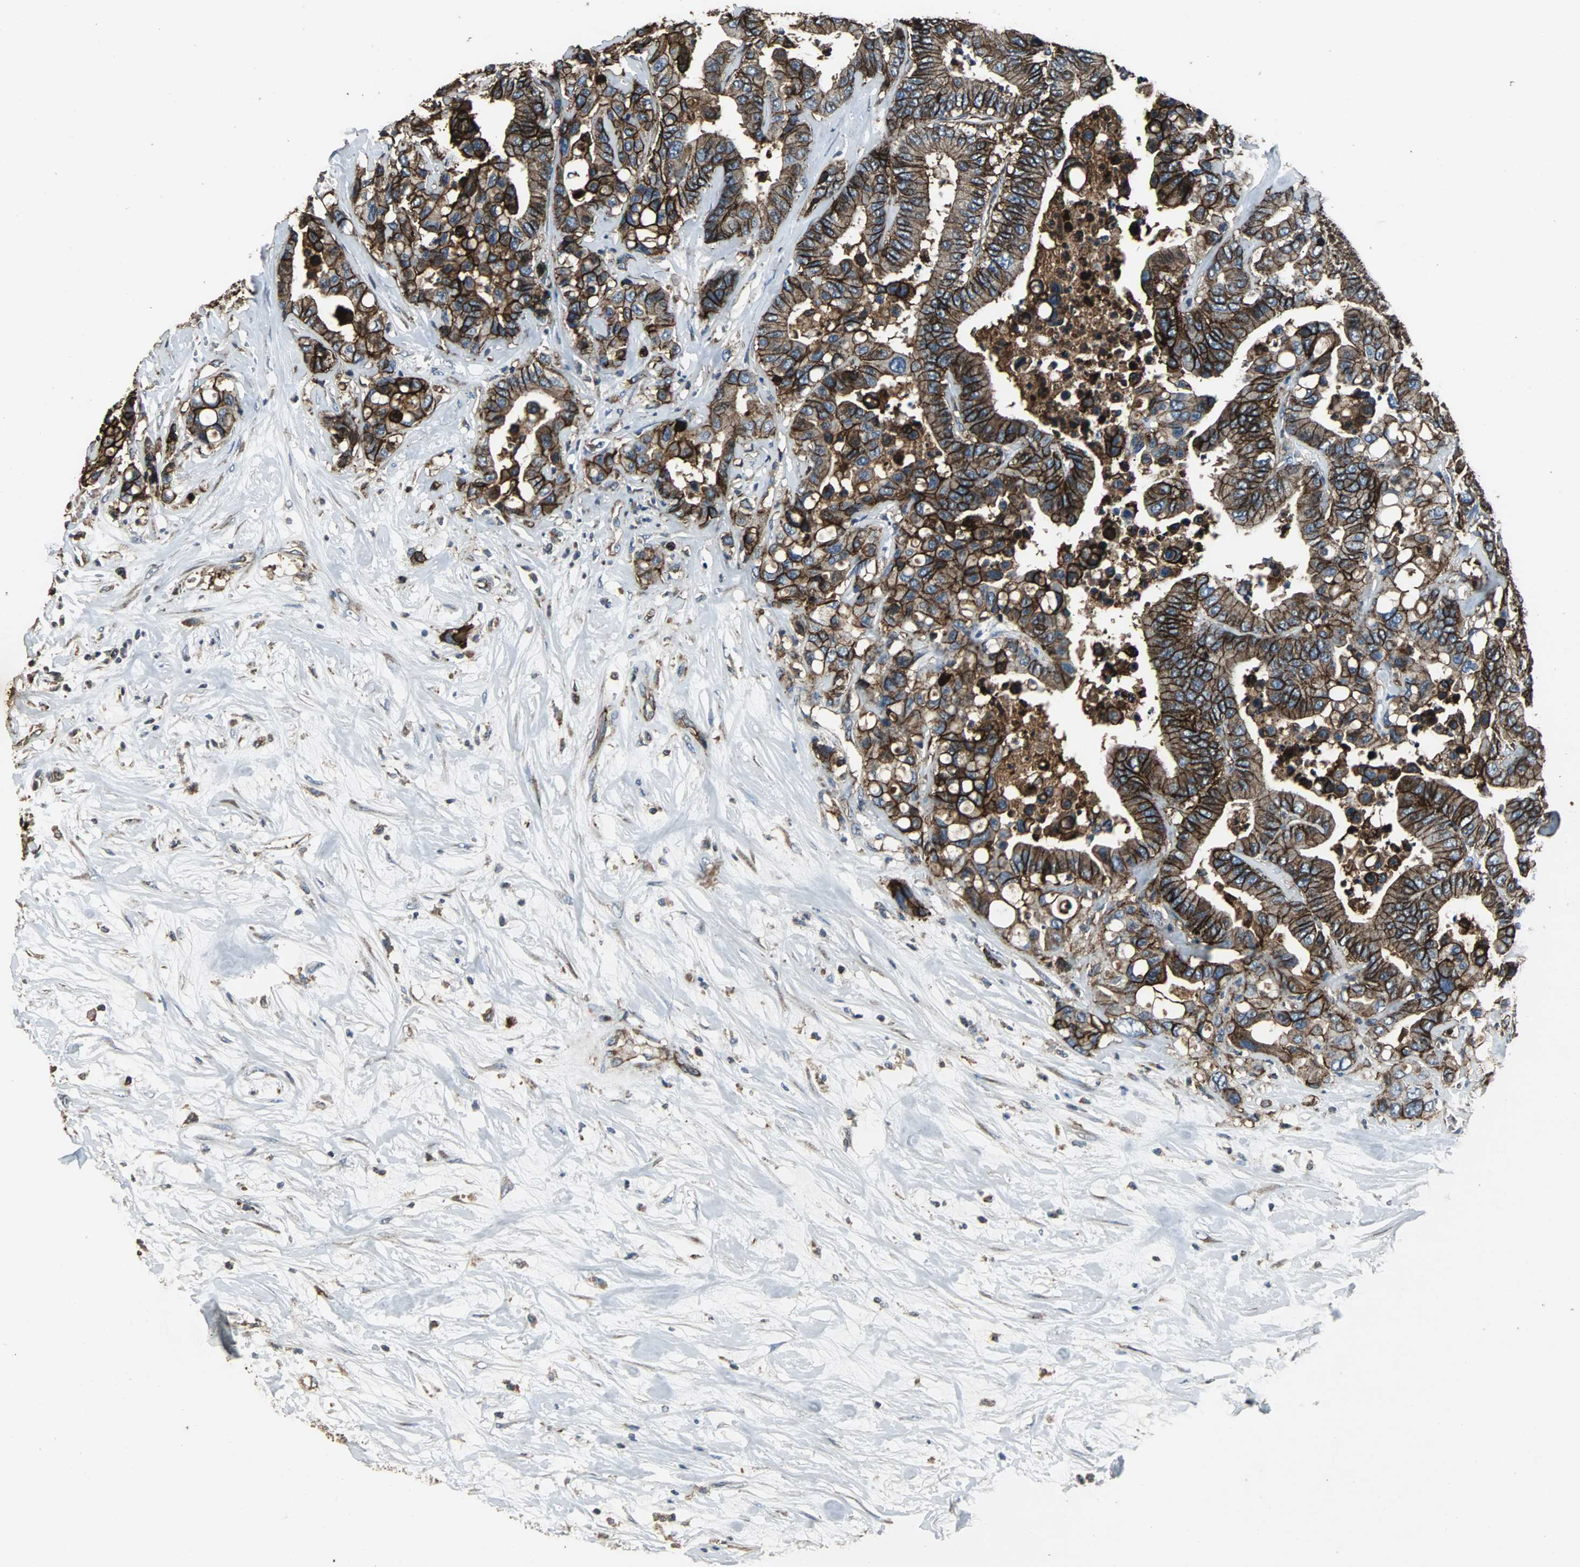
{"staining": {"intensity": "strong", "quantity": ">75%", "location": "cytoplasmic/membranous"}, "tissue": "colorectal cancer", "cell_type": "Tumor cells", "image_type": "cancer", "snomed": [{"axis": "morphology", "description": "Normal tissue, NOS"}, {"axis": "morphology", "description": "Adenocarcinoma, NOS"}, {"axis": "topography", "description": "Colon"}], "caption": "Tumor cells demonstrate high levels of strong cytoplasmic/membranous staining in about >75% of cells in human adenocarcinoma (colorectal).", "gene": "F11R", "patient": {"sex": "male", "age": 82}}